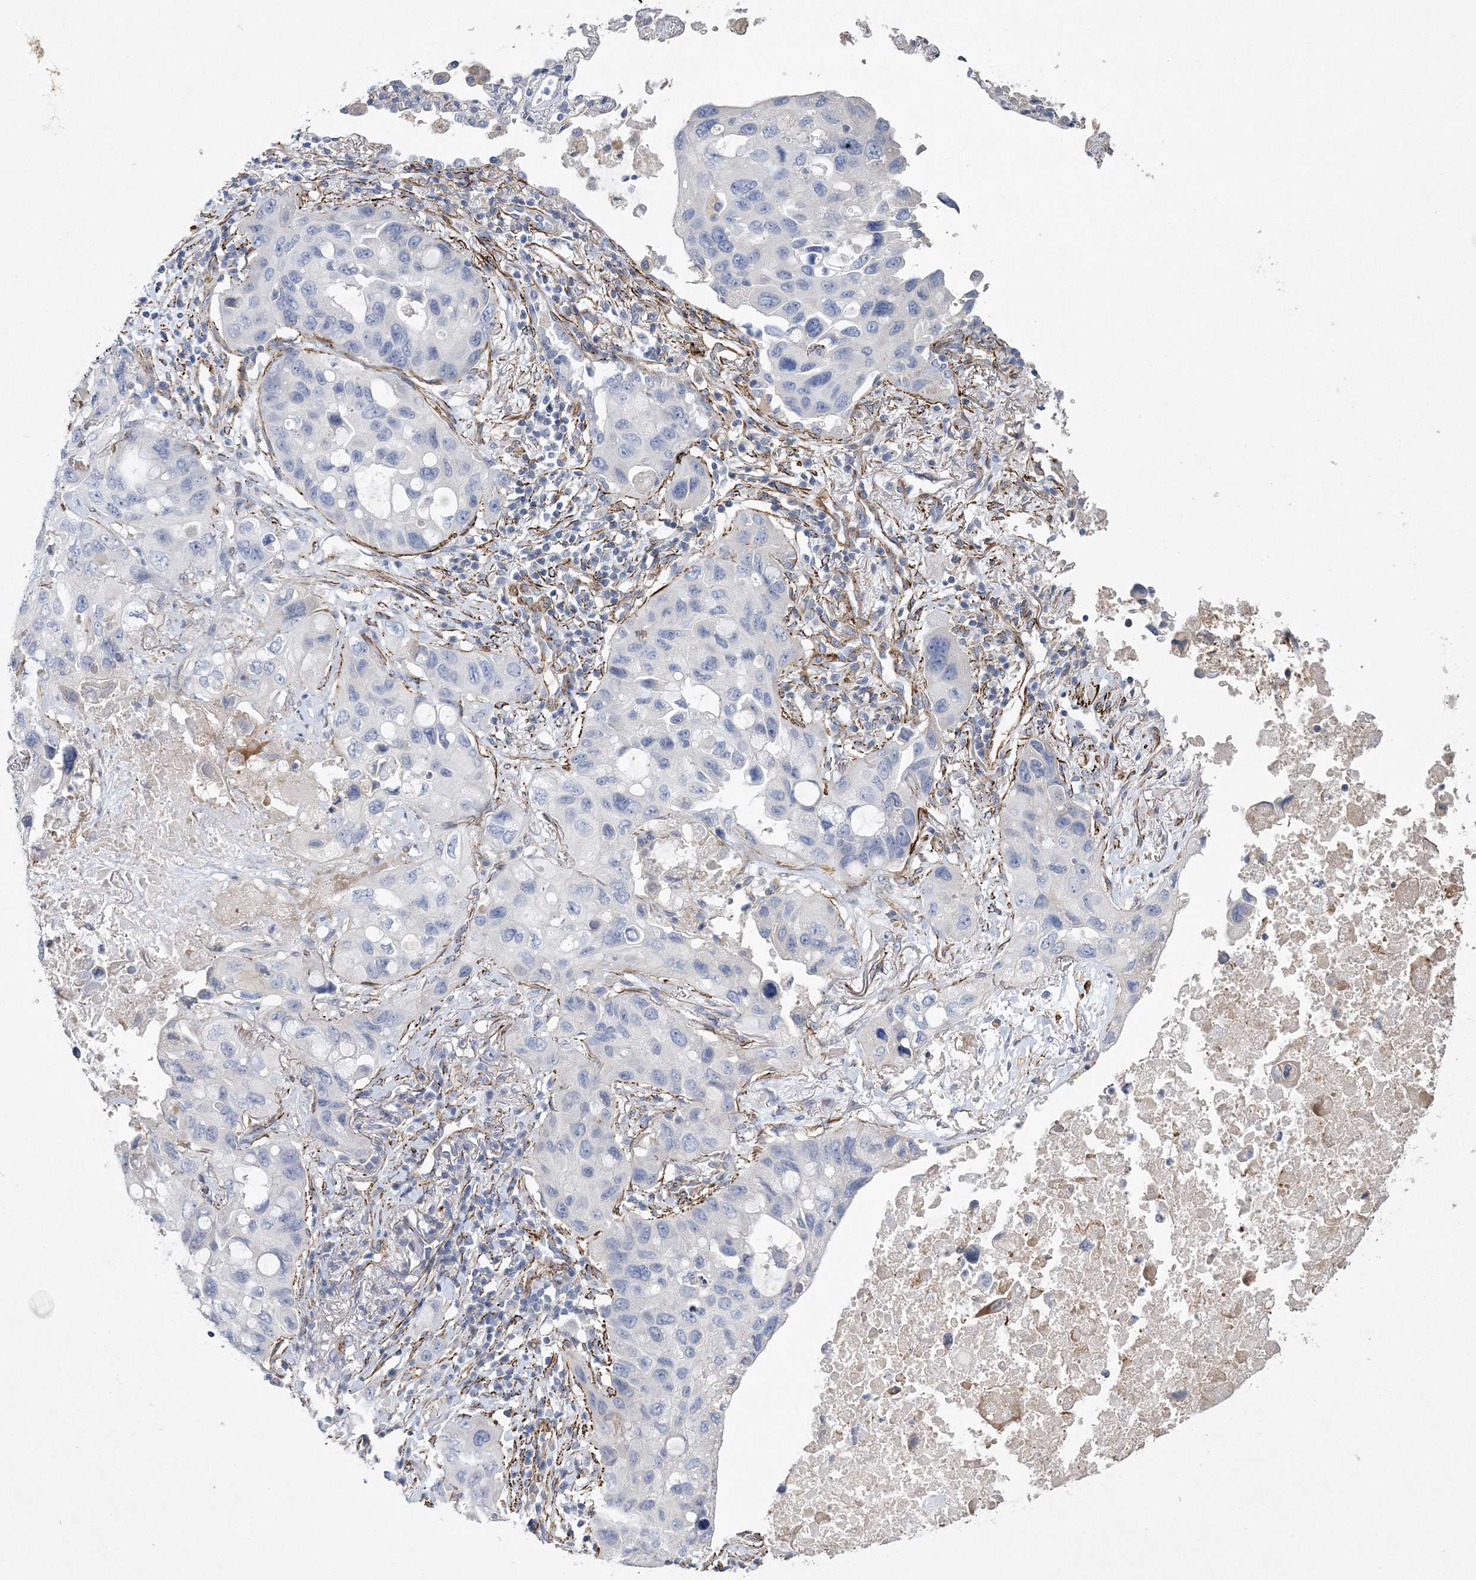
{"staining": {"intensity": "negative", "quantity": "none", "location": "none"}, "tissue": "lung cancer", "cell_type": "Tumor cells", "image_type": "cancer", "snomed": [{"axis": "morphology", "description": "Squamous cell carcinoma, NOS"}, {"axis": "topography", "description": "Lung"}], "caption": "An image of human lung squamous cell carcinoma is negative for staining in tumor cells.", "gene": "ARSJ", "patient": {"sex": "female", "age": 73}}